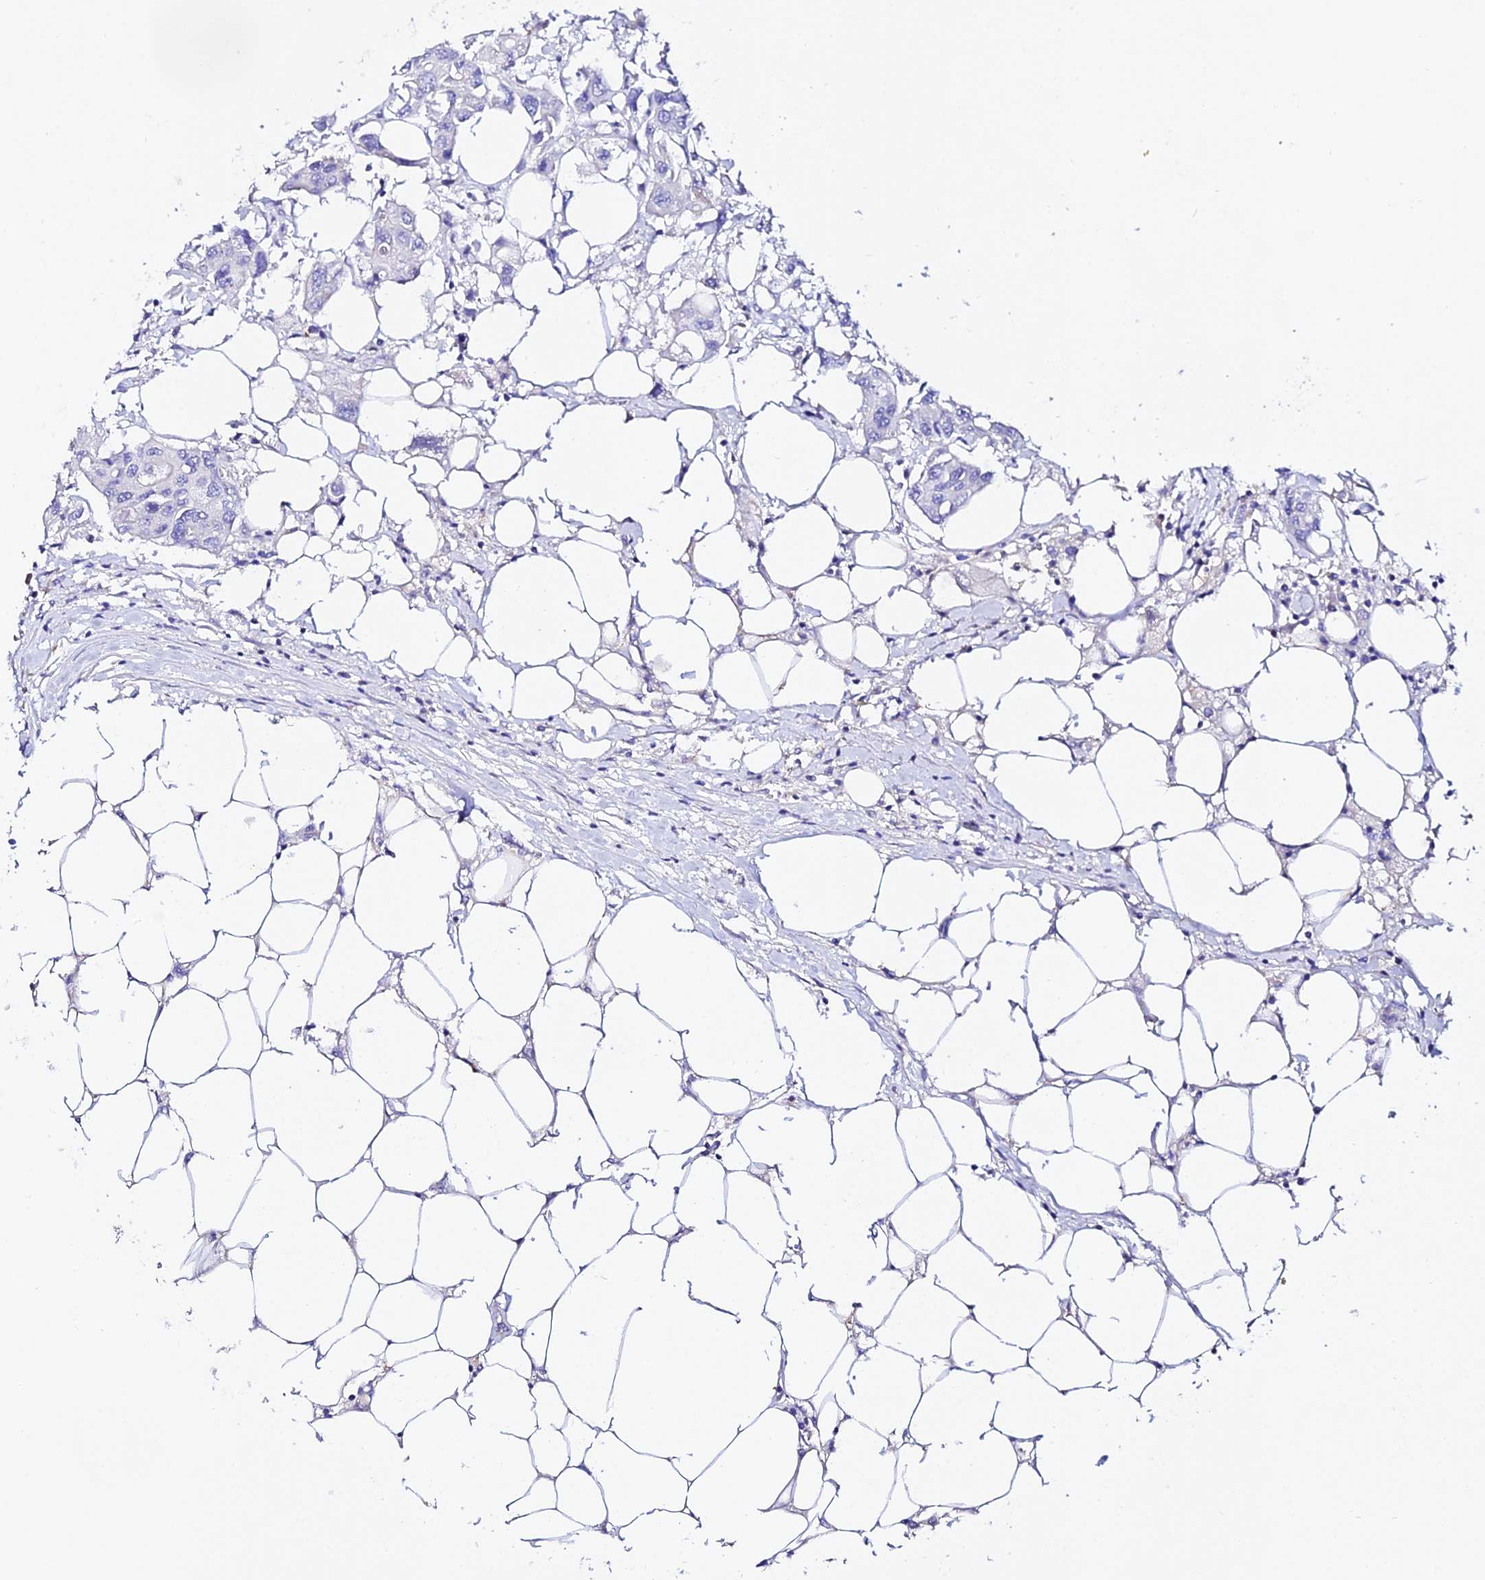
{"staining": {"intensity": "negative", "quantity": "none", "location": "none"}, "tissue": "colorectal cancer", "cell_type": "Tumor cells", "image_type": "cancer", "snomed": [{"axis": "morphology", "description": "Adenocarcinoma, NOS"}, {"axis": "topography", "description": "Colon"}], "caption": "IHC photomicrograph of adenocarcinoma (colorectal) stained for a protein (brown), which demonstrates no positivity in tumor cells.", "gene": "TMEM117", "patient": {"sex": "male", "age": 77}}